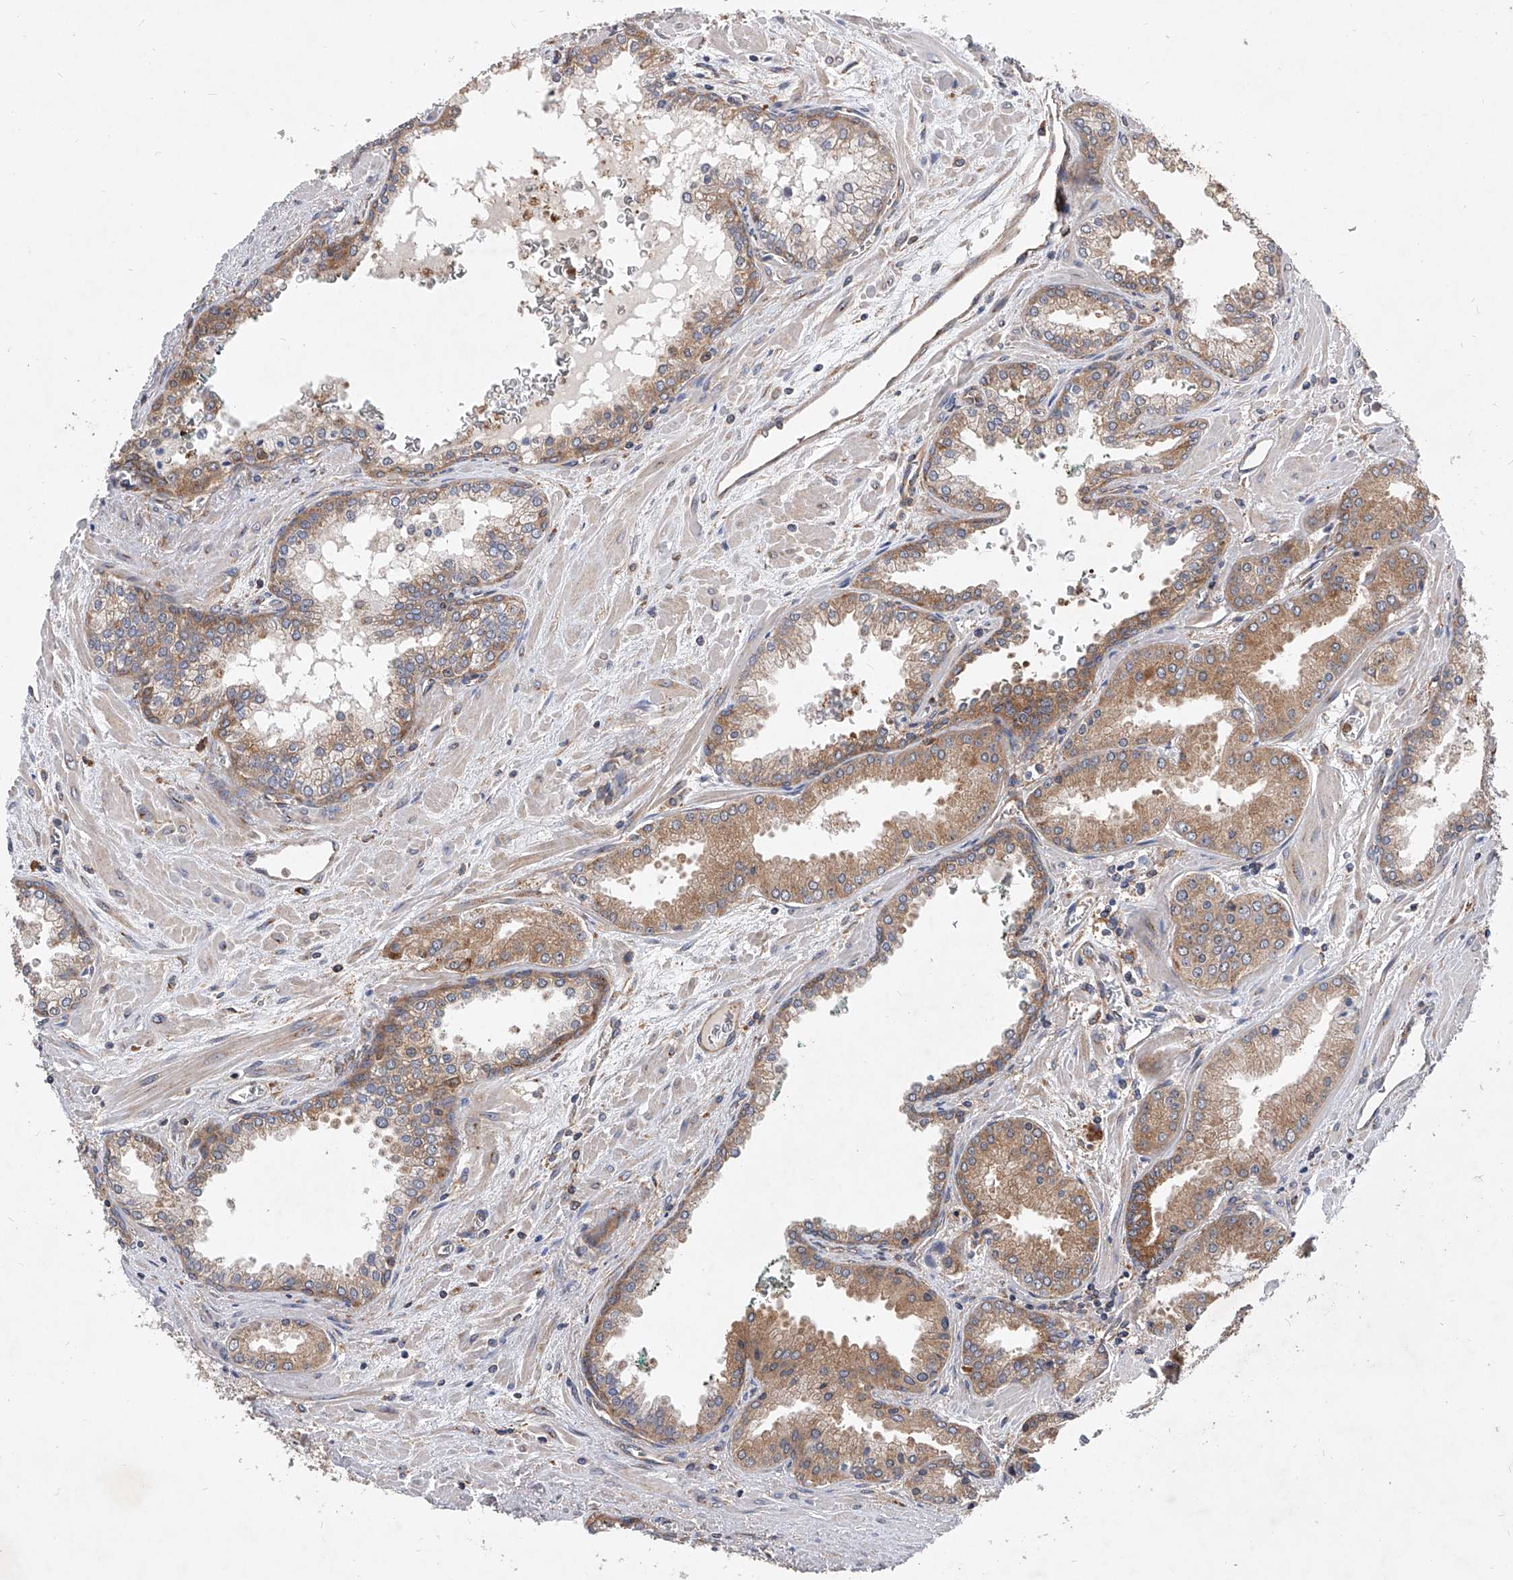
{"staining": {"intensity": "moderate", "quantity": ">75%", "location": "cytoplasmic/membranous"}, "tissue": "prostate cancer", "cell_type": "Tumor cells", "image_type": "cancer", "snomed": [{"axis": "morphology", "description": "Adenocarcinoma, Low grade"}, {"axis": "topography", "description": "Prostate"}], "caption": "IHC of prostate cancer shows medium levels of moderate cytoplasmic/membranous expression in approximately >75% of tumor cells.", "gene": "CFAP410", "patient": {"sex": "male", "age": 67}}